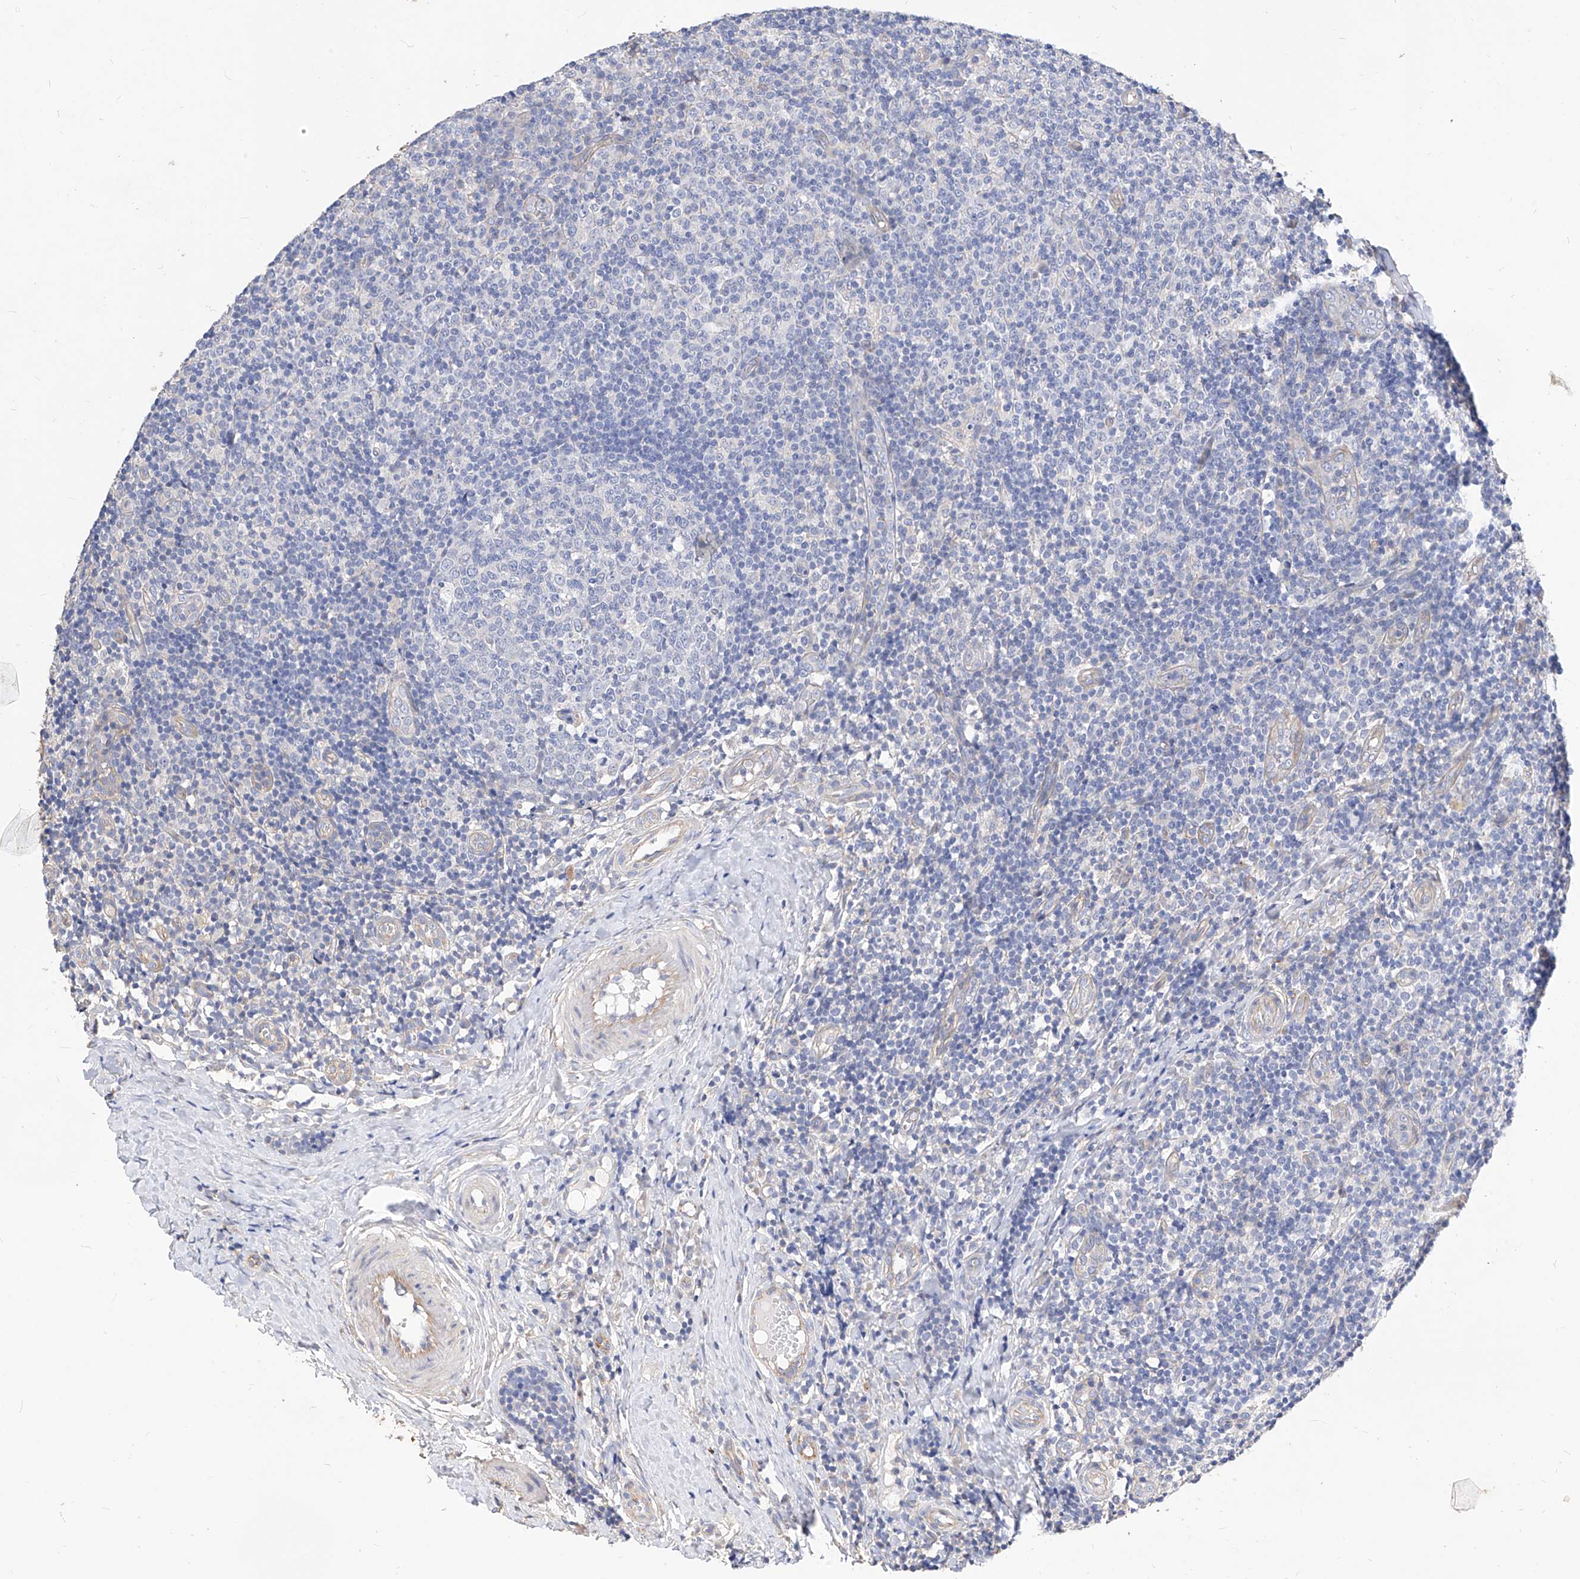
{"staining": {"intensity": "negative", "quantity": "none", "location": "none"}, "tissue": "tonsil", "cell_type": "Germinal center cells", "image_type": "normal", "snomed": [{"axis": "morphology", "description": "Normal tissue, NOS"}, {"axis": "topography", "description": "Tonsil"}], "caption": "Photomicrograph shows no significant protein positivity in germinal center cells of benign tonsil.", "gene": "SCGB2A1", "patient": {"sex": "female", "age": 19}}